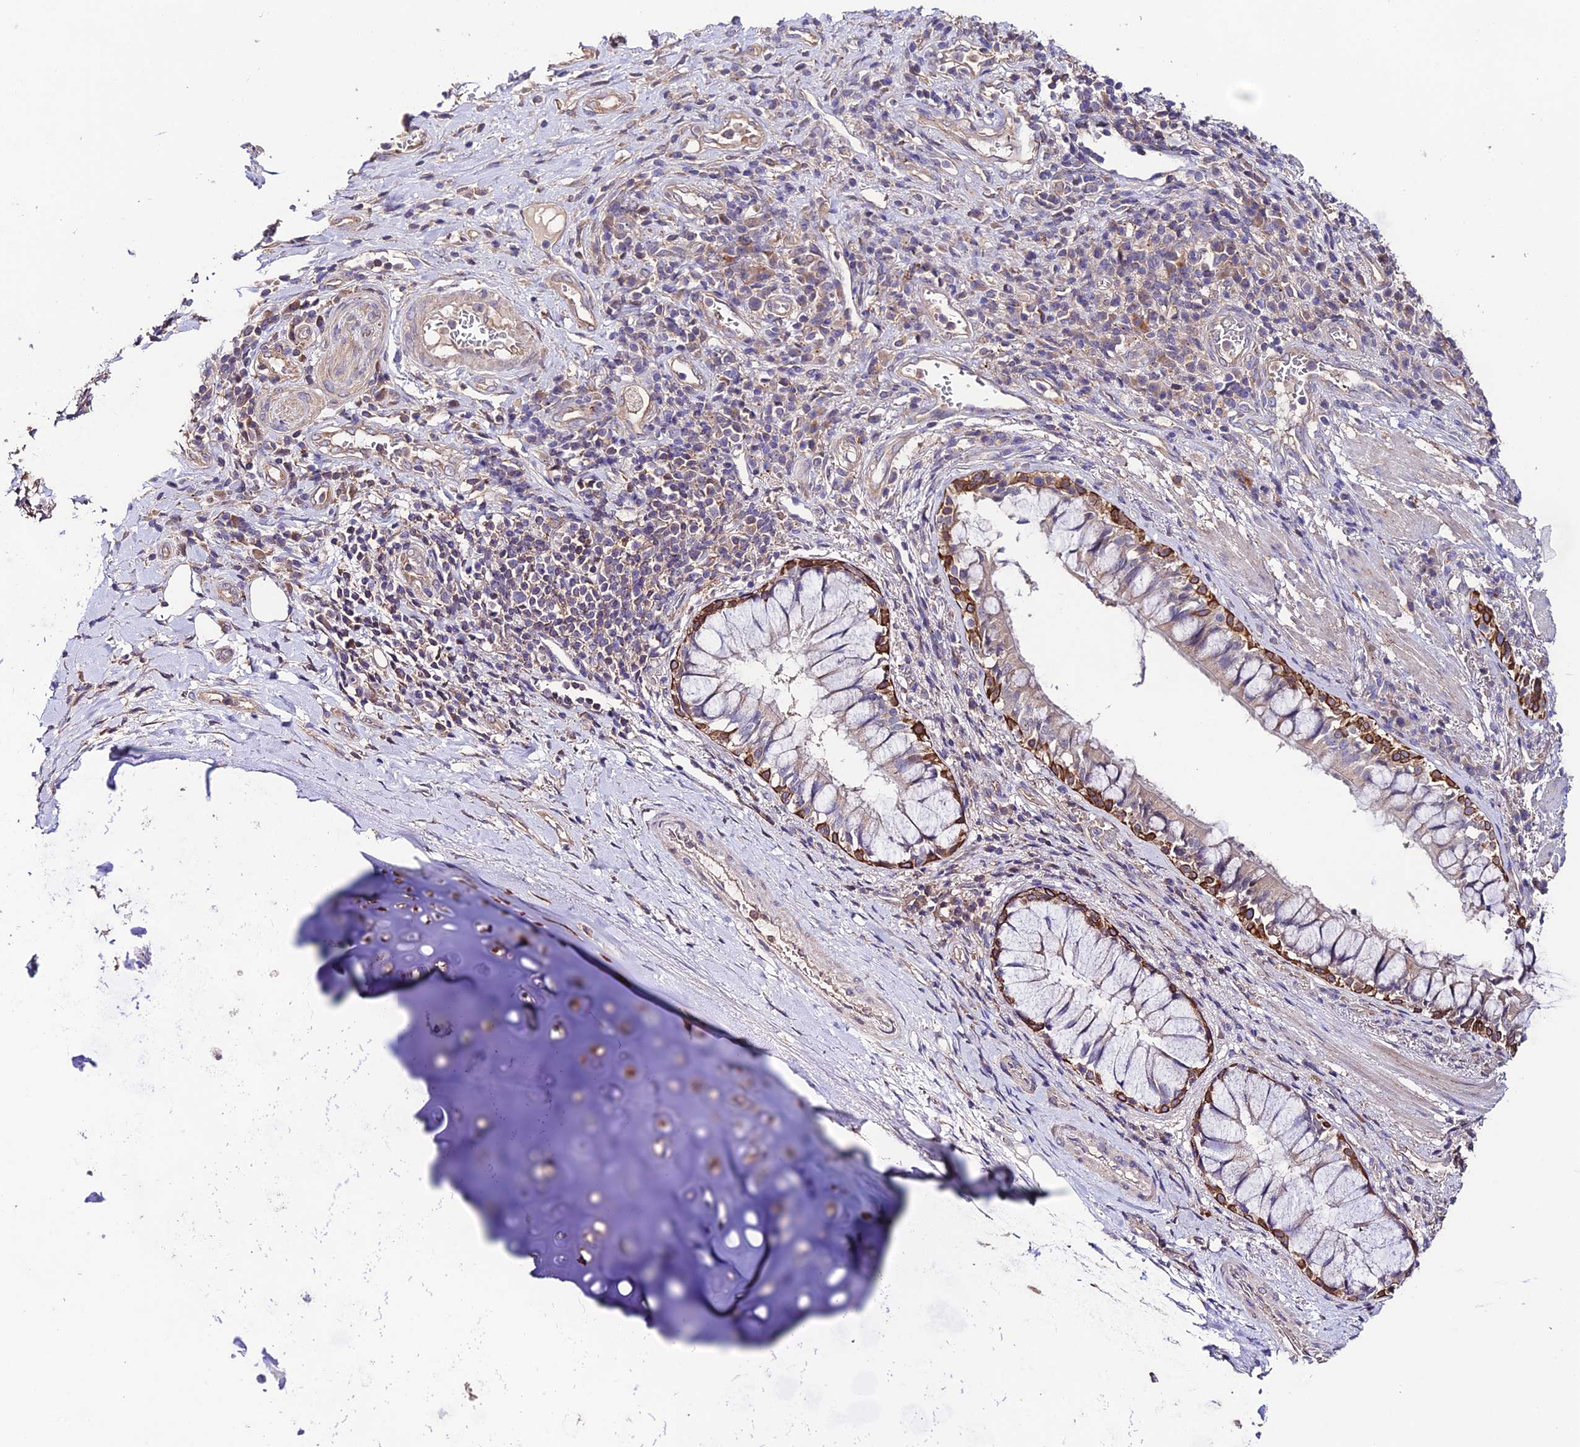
{"staining": {"intensity": "negative", "quantity": "none", "location": "none"}, "tissue": "adipose tissue", "cell_type": "Adipocytes", "image_type": "normal", "snomed": [{"axis": "morphology", "description": "Normal tissue, NOS"}, {"axis": "morphology", "description": "Squamous cell carcinoma, NOS"}, {"axis": "topography", "description": "Bronchus"}, {"axis": "topography", "description": "Lung"}], "caption": "High power microscopy micrograph of an IHC micrograph of unremarkable adipose tissue, revealing no significant staining in adipocytes.", "gene": "BRME1", "patient": {"sex": "male", "age": 64}}